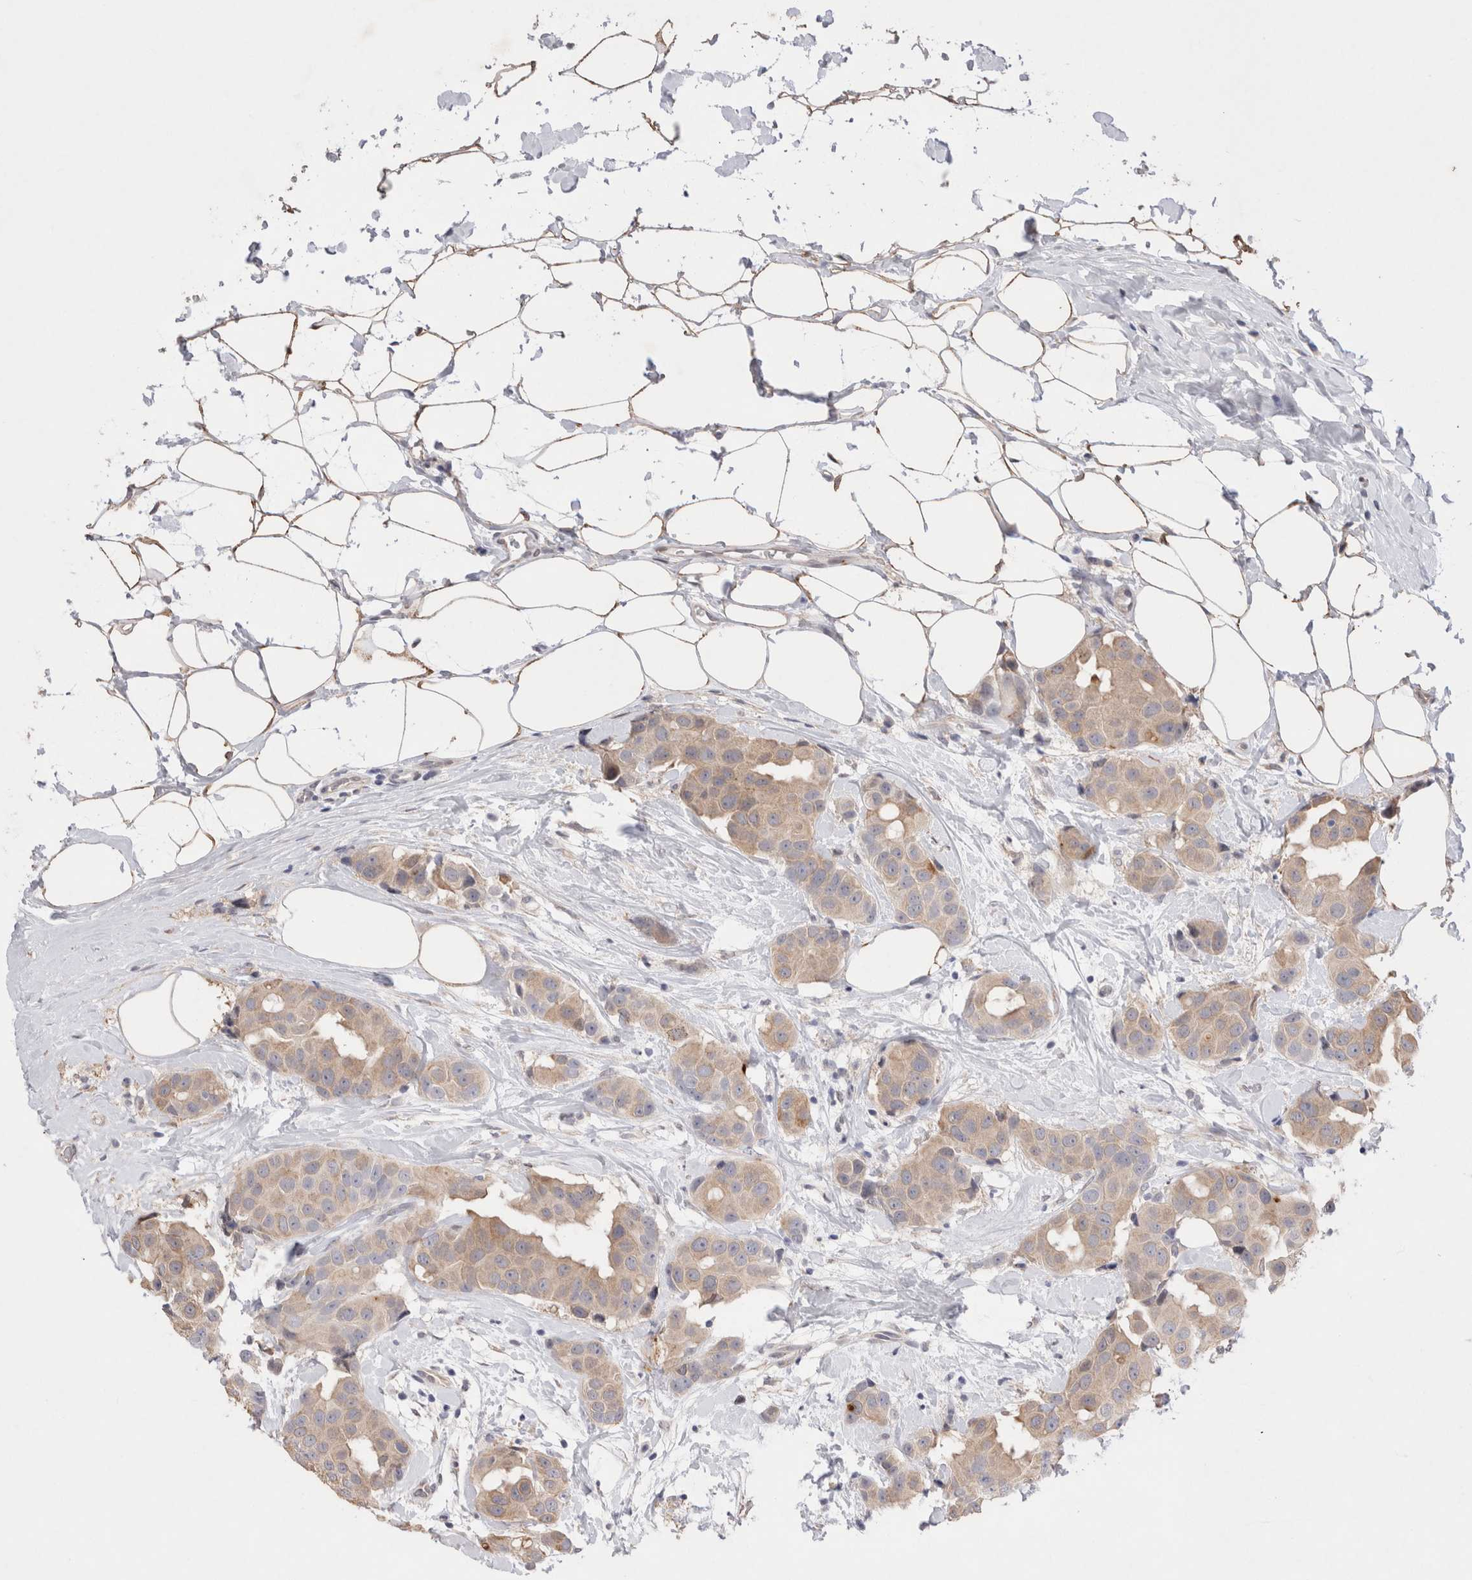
{"staining": {"intensity": "weak", "quantity": "25%-75%", "location": "cytoplasmic/membranous"}, "tissue": "breast cancer", "cell_type": "Tumor cells", "image_type": "cancer", "snomed": [{"axis": "morphology", "description": "Normal tissue, NOS"}, {"axis": "morphology", "description": "Duct carcinoma"}, {"axis": "topography", "description": "Breast"}], "caption": "Immunohistochemical staining of human breast infiltrating ductal carcinoma exhibits low levels of weak cytoplasmic/membranous staining in approximately 25%-75% of tumor cells. The staining was performed using DAB, with brown indicating positive protein expression. Nuclei are stained blue with hematoxylin.", "gene": "GIMAP6", "patient": {"sex": "female", "age": 39}}